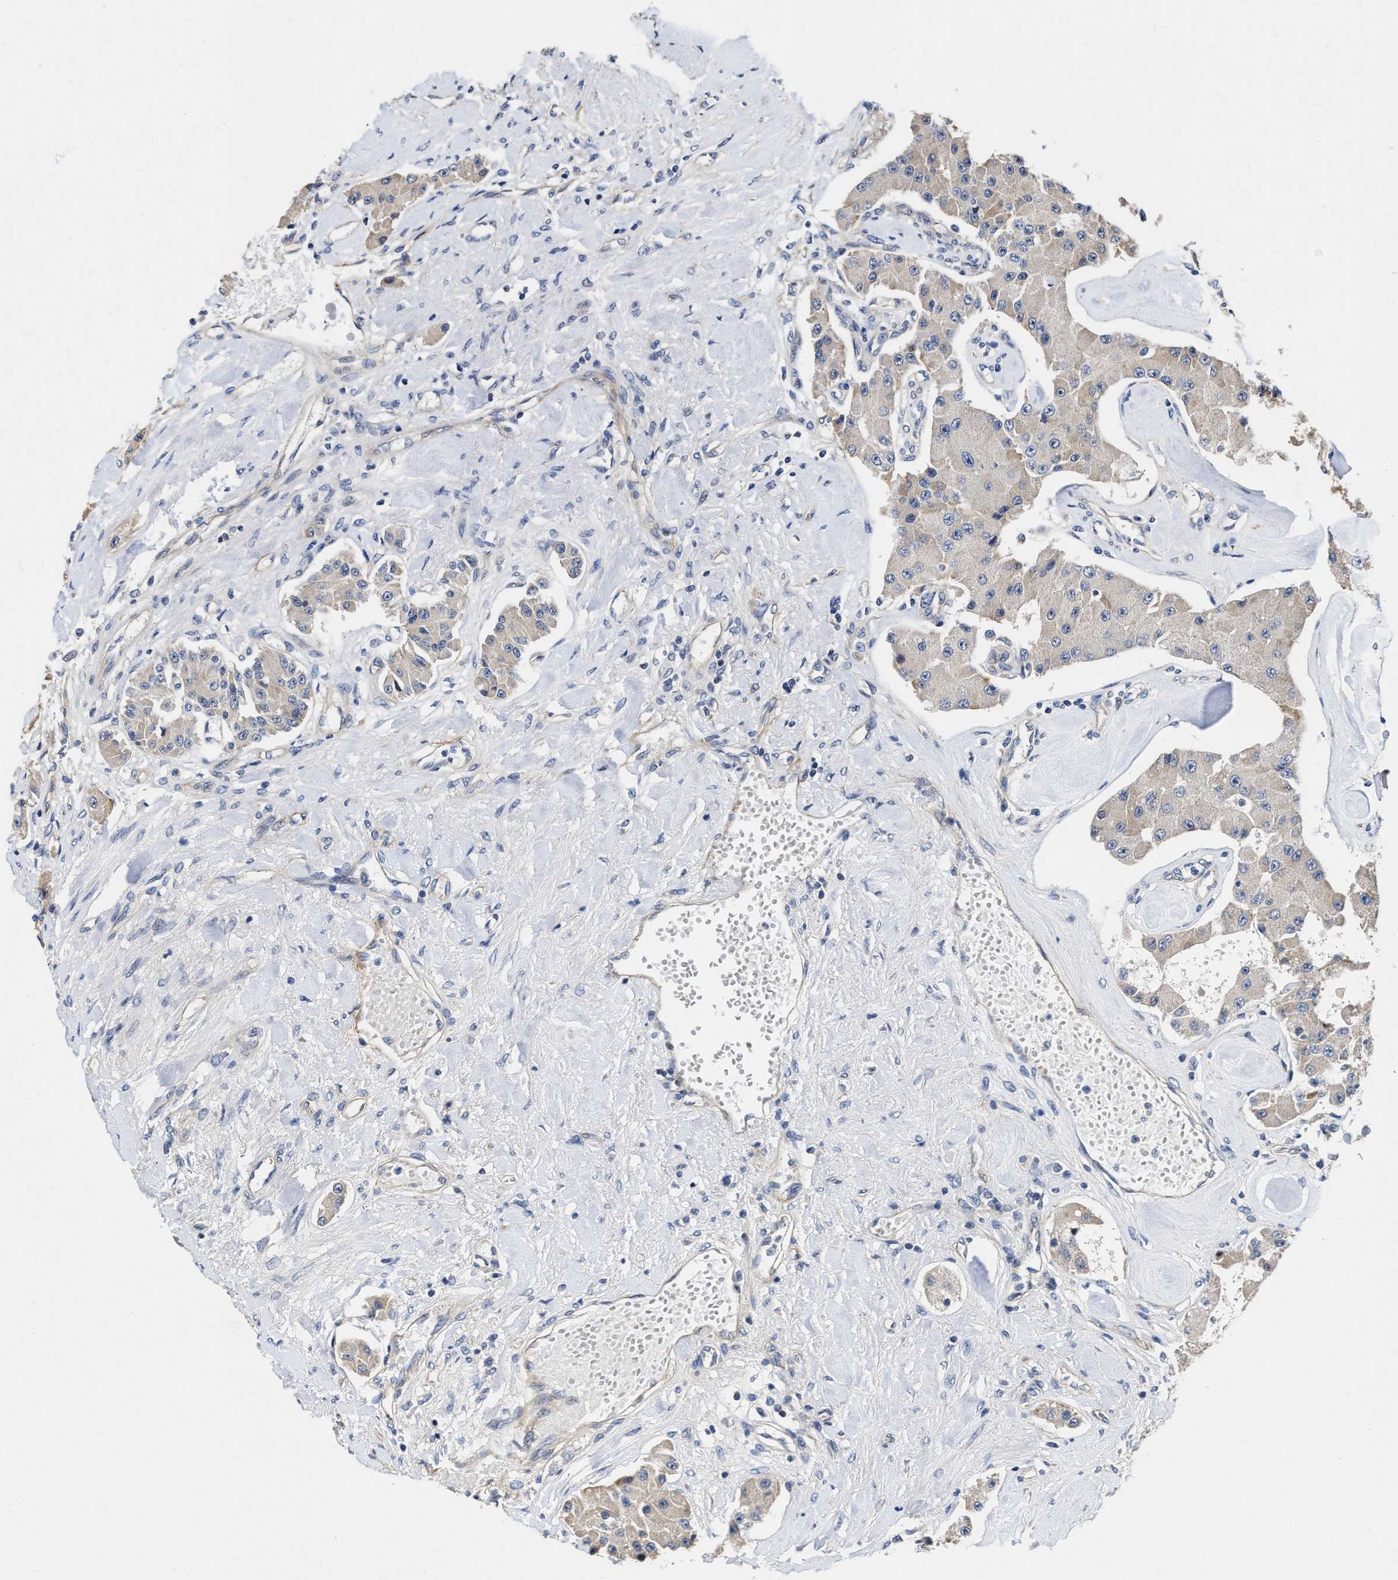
{"staining": {"intensity": "weak", "quantity": "<25%", "location": "cytoplasmic/membranous"}, "tissue": "carcinoid", "cell_type": "Tumor cells", "image_type": "cancer", "snomed": [{"axis": "morphology", "description": "Carcinoid, malignant, NOS"}, {"axis": "topography", "description": "Pancreas"}], "caption": "A high-resolution image shows immunohistochemistry (IHC) staining of carcinoid, which exhibits no significant staining in tumor cells.", "gene": "TRAF6", "patient": {"sex": "male", "age": 41}}